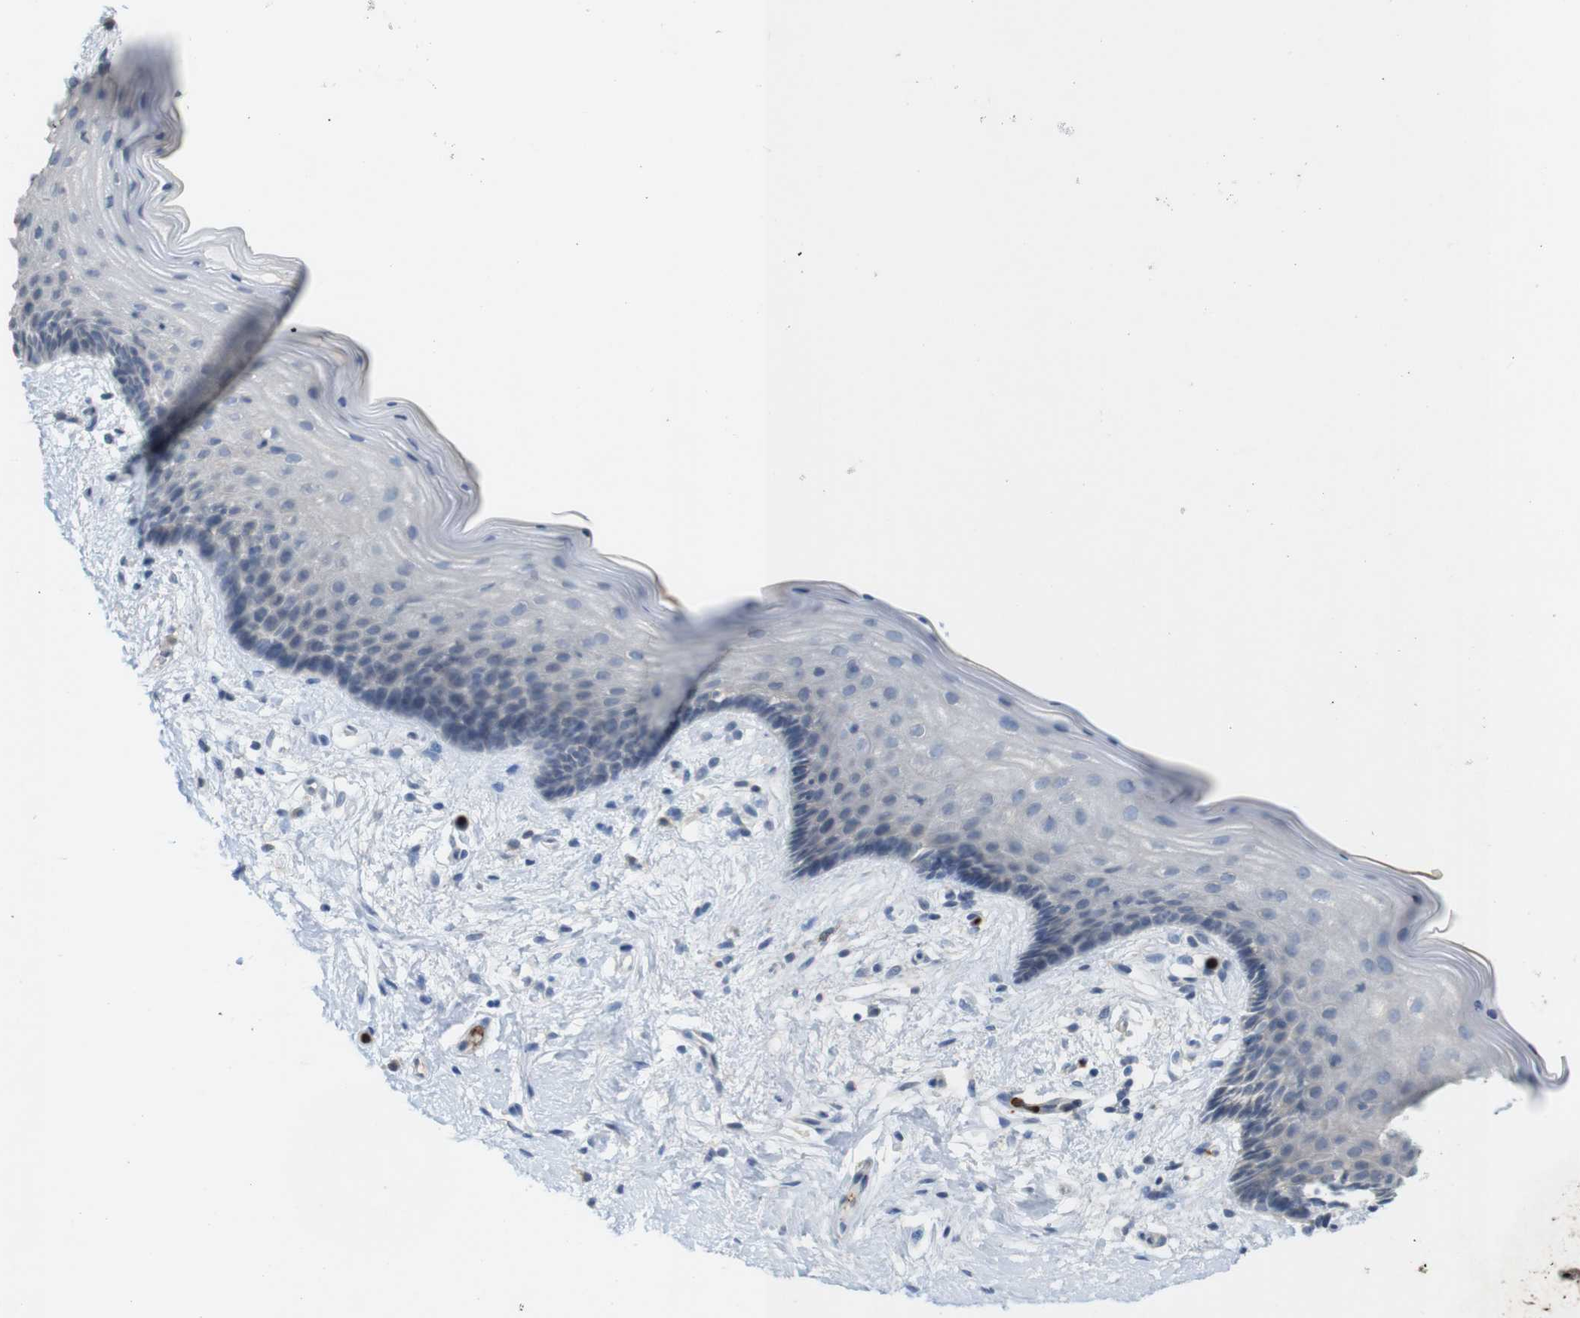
{"staining": {"intensity": "negative", "quantity": "none", "location": "none"}, "tissue": "vagina", "cell_type": "Squamous epithelial cells", "image_type": "normal", "snomed": [{"axis": "morphology", "description": "Normal tissue, NOS"}, {"axis": "topography", "description": "Vagina"}], "caption": "Immunohistochemistry (IHC) micrograph of normal human vagina stained for a protein (brown), which demonstrates no expression in squamous epithelial cells.", "gene": "TSPAN14", "patient": {"sex": "female", "age": 44}}